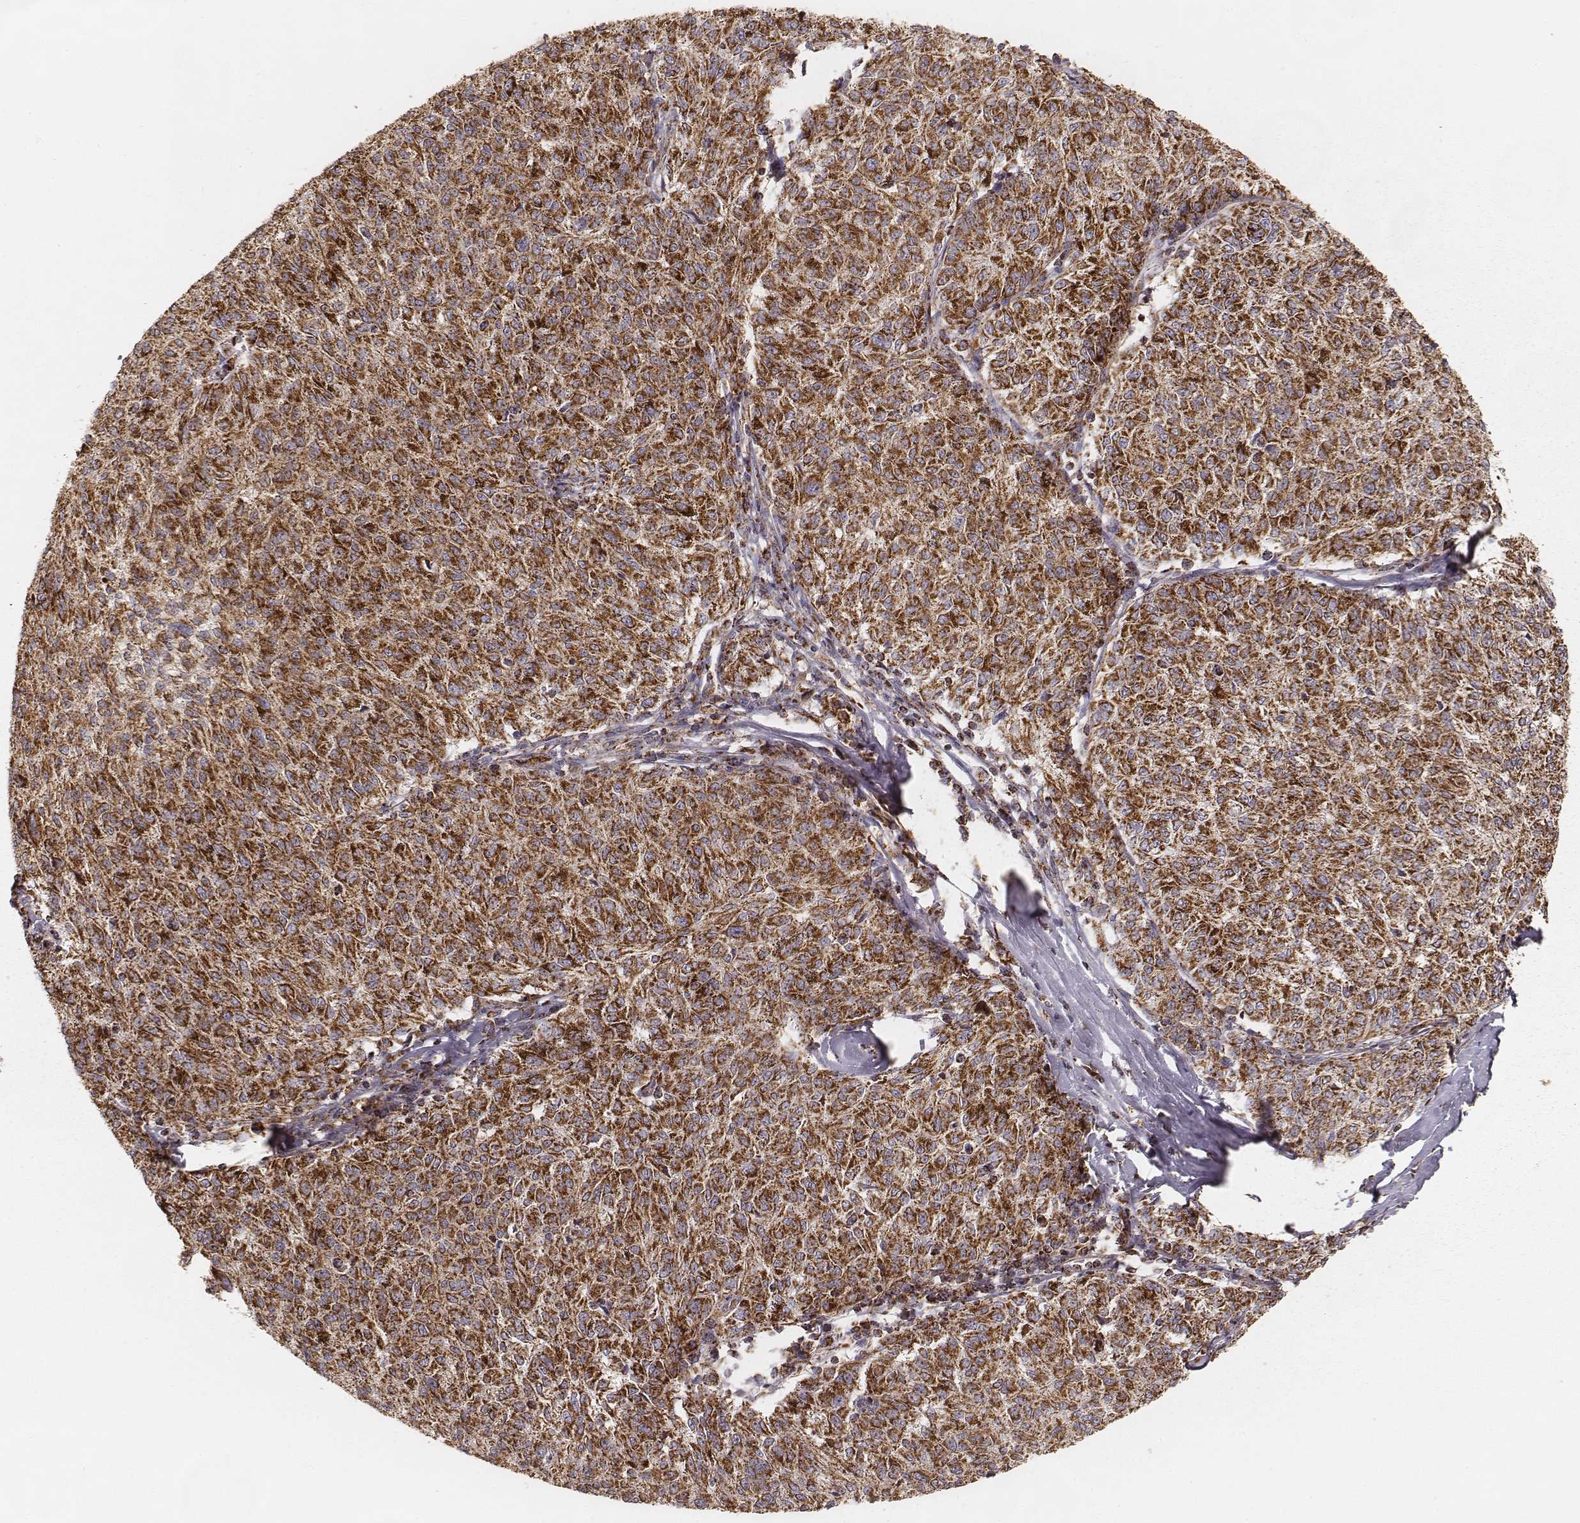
{"staining": {"intensity": "strong", "quantity": ">75%", "location": "cytoplasmic/membranous"}, "tissue": "melanoma", "cell_type": "Tumor cells", "image_type": "cancer", "snomed": [{"axis": "morphology", "description": "Malignant melanoma, NOS"}, {"axis": "topography", "description": "Skin"}], "caption": "Immunohistochemical staining of human malignant melanoma displays high levels of strong cytoplasmic/membranous protein positivity in approximately >75% of tumor cells. The protein of interest is shown in brown color, while the nuclei are stained blue.", "gene": "CS", "patient": {"sex": "female", "age": 72}}